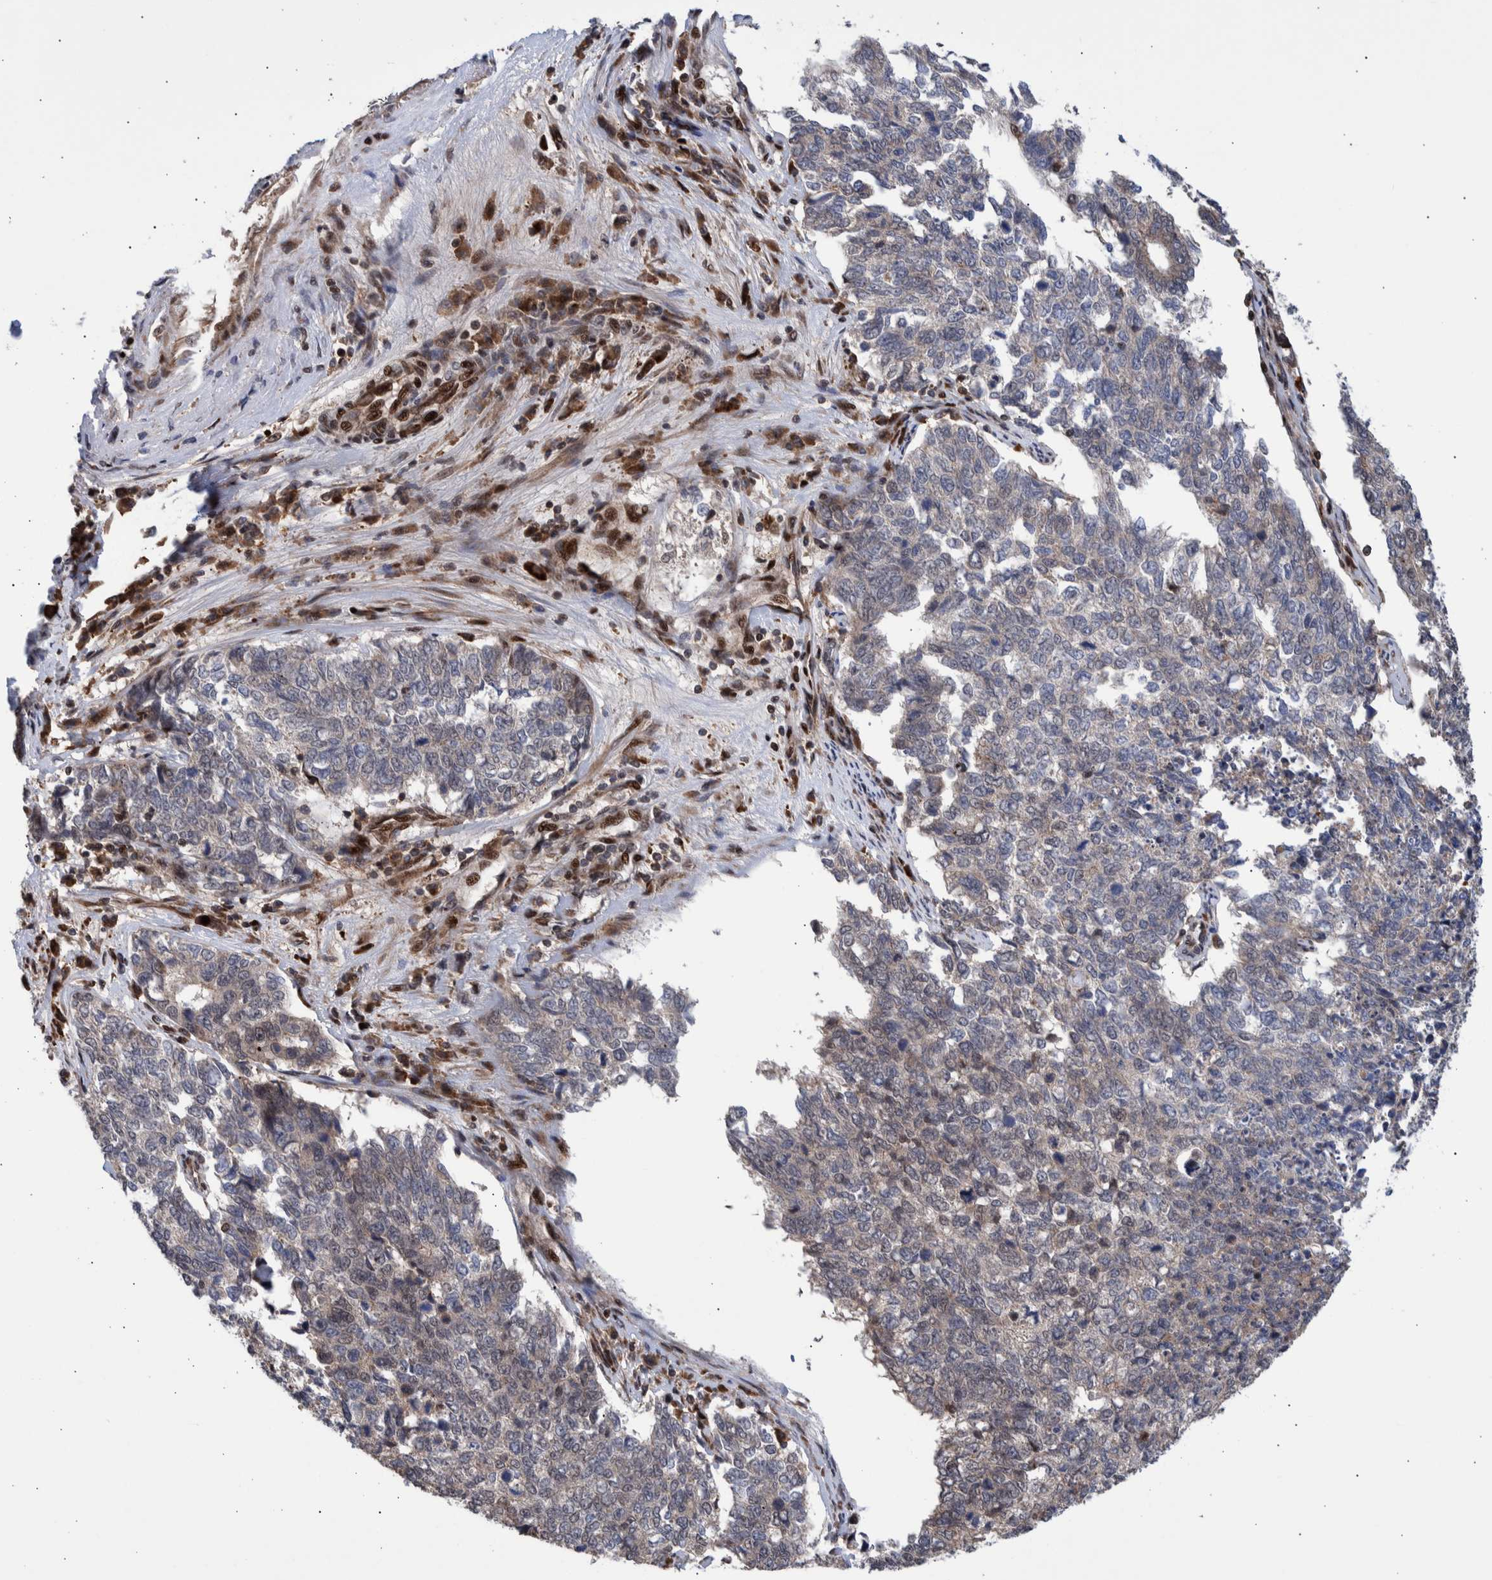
{"staining": {"intensity": "weak", "quantity": "<25%", "location": "cytoplasmic/membranous"}, "tissue": "cervical cancer", "cell_type": "Tumor cells", "image_type": "cancer", "snomed": [{"axis": "morphology", "description": "Squamous cell carcinoma, NOS"}, {"axis": "topography", "description": "Cervix"}], "caption": "Cervical cancer (squamous cell carcinoma) was stained to show a protein in brown. There is no significant positivity in tumor cells.", "gene": "SHISA6", "patient": {"sex": "female", "age": 63}}